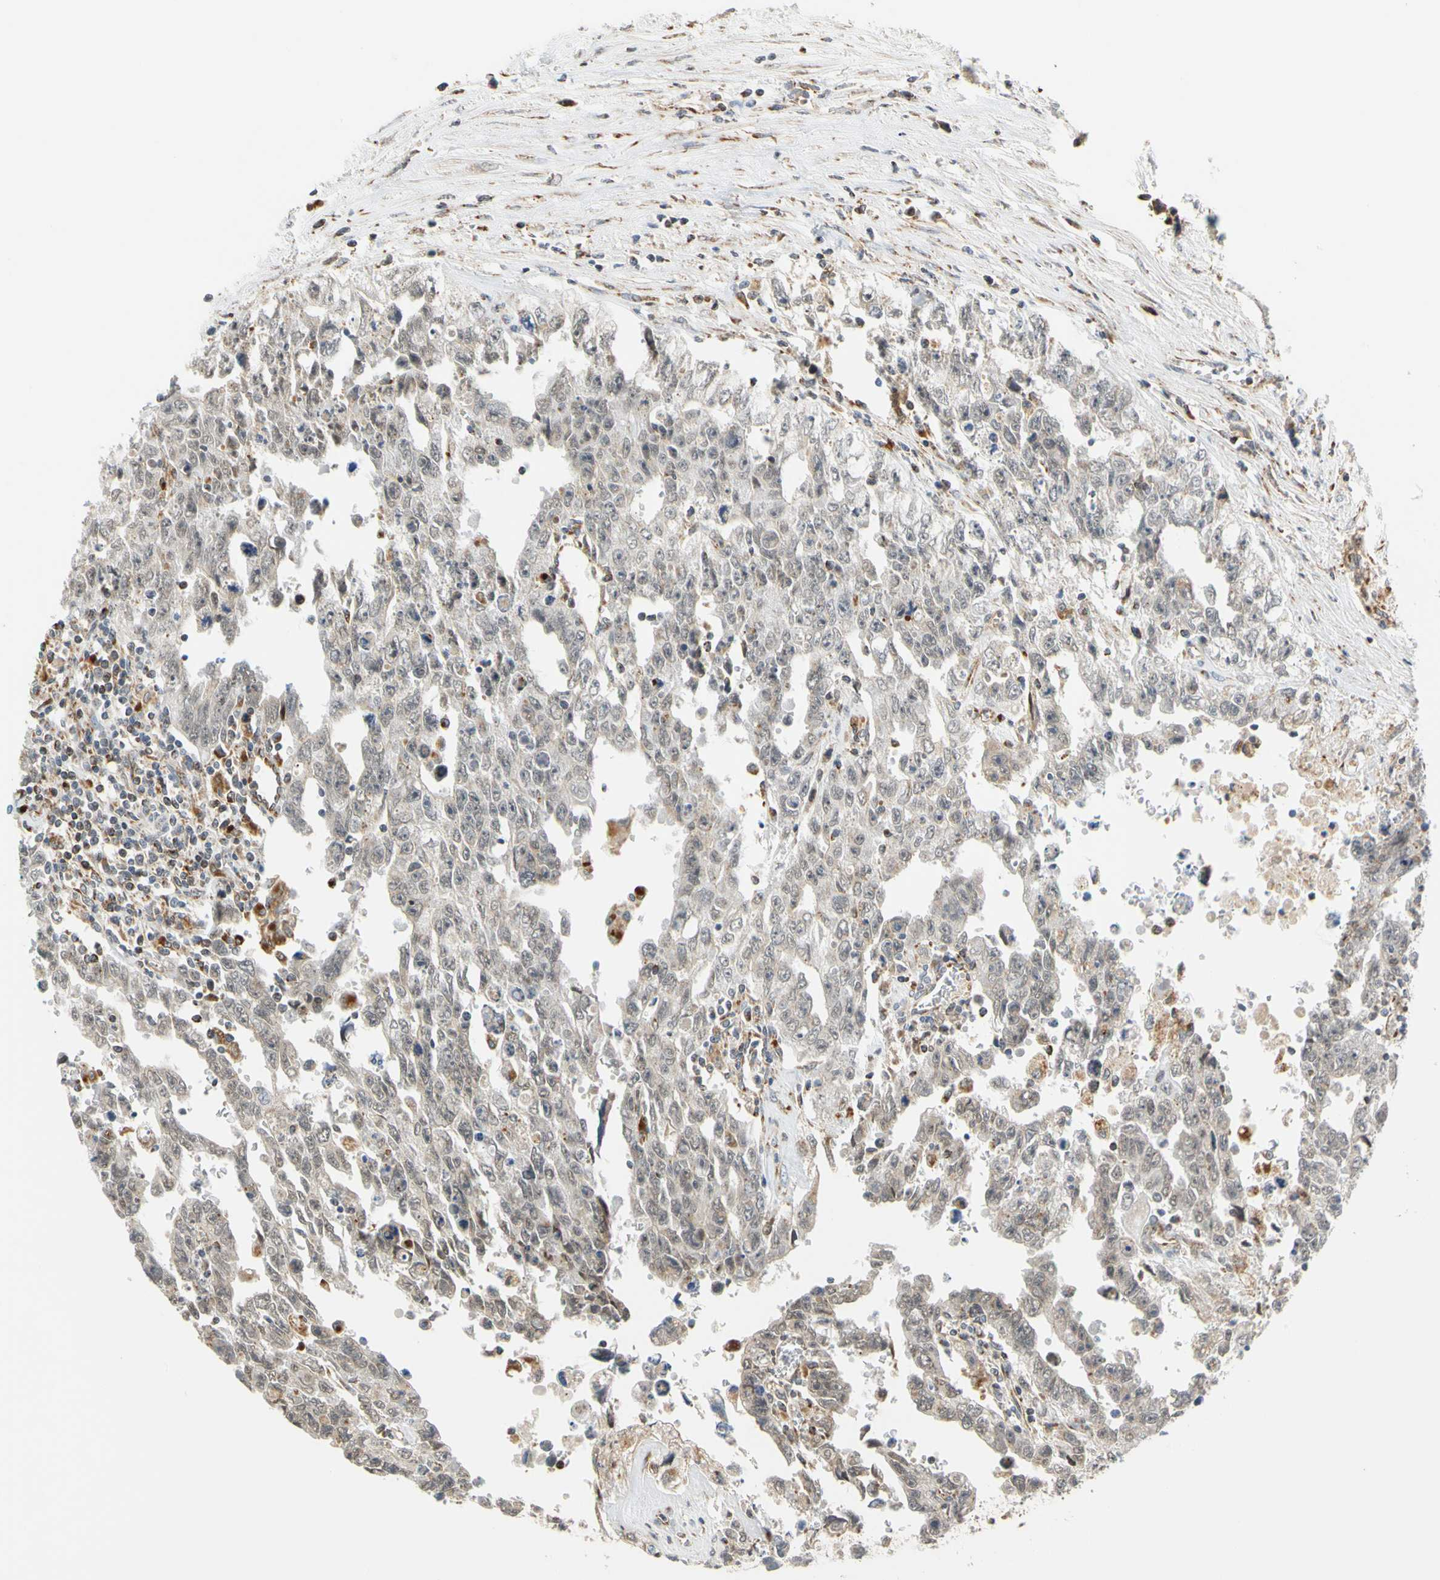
{"staining": {"intensity": "weak", "quantity": "<25%", "location": "cytoplasmic/membranous"}, "tissue": "testis cancer", "cell_type": "Tumor cells", "image_type": "cancer", "snomed": [{"axis": "morphology", "description": "Carcinoma, Embryonal, NOS"}, {"axis": "topography", "description": "Testis"}], "caption": "A high-resolution photomicrograph shows immunohistochemistry (IHC) staining of testis embryonal carcinoma, which shows no significant staining in tumor cells. (DAB IHC, high magnification).", "gene": "SFXN3", "patient": {"sex": "male", "age": 28}}